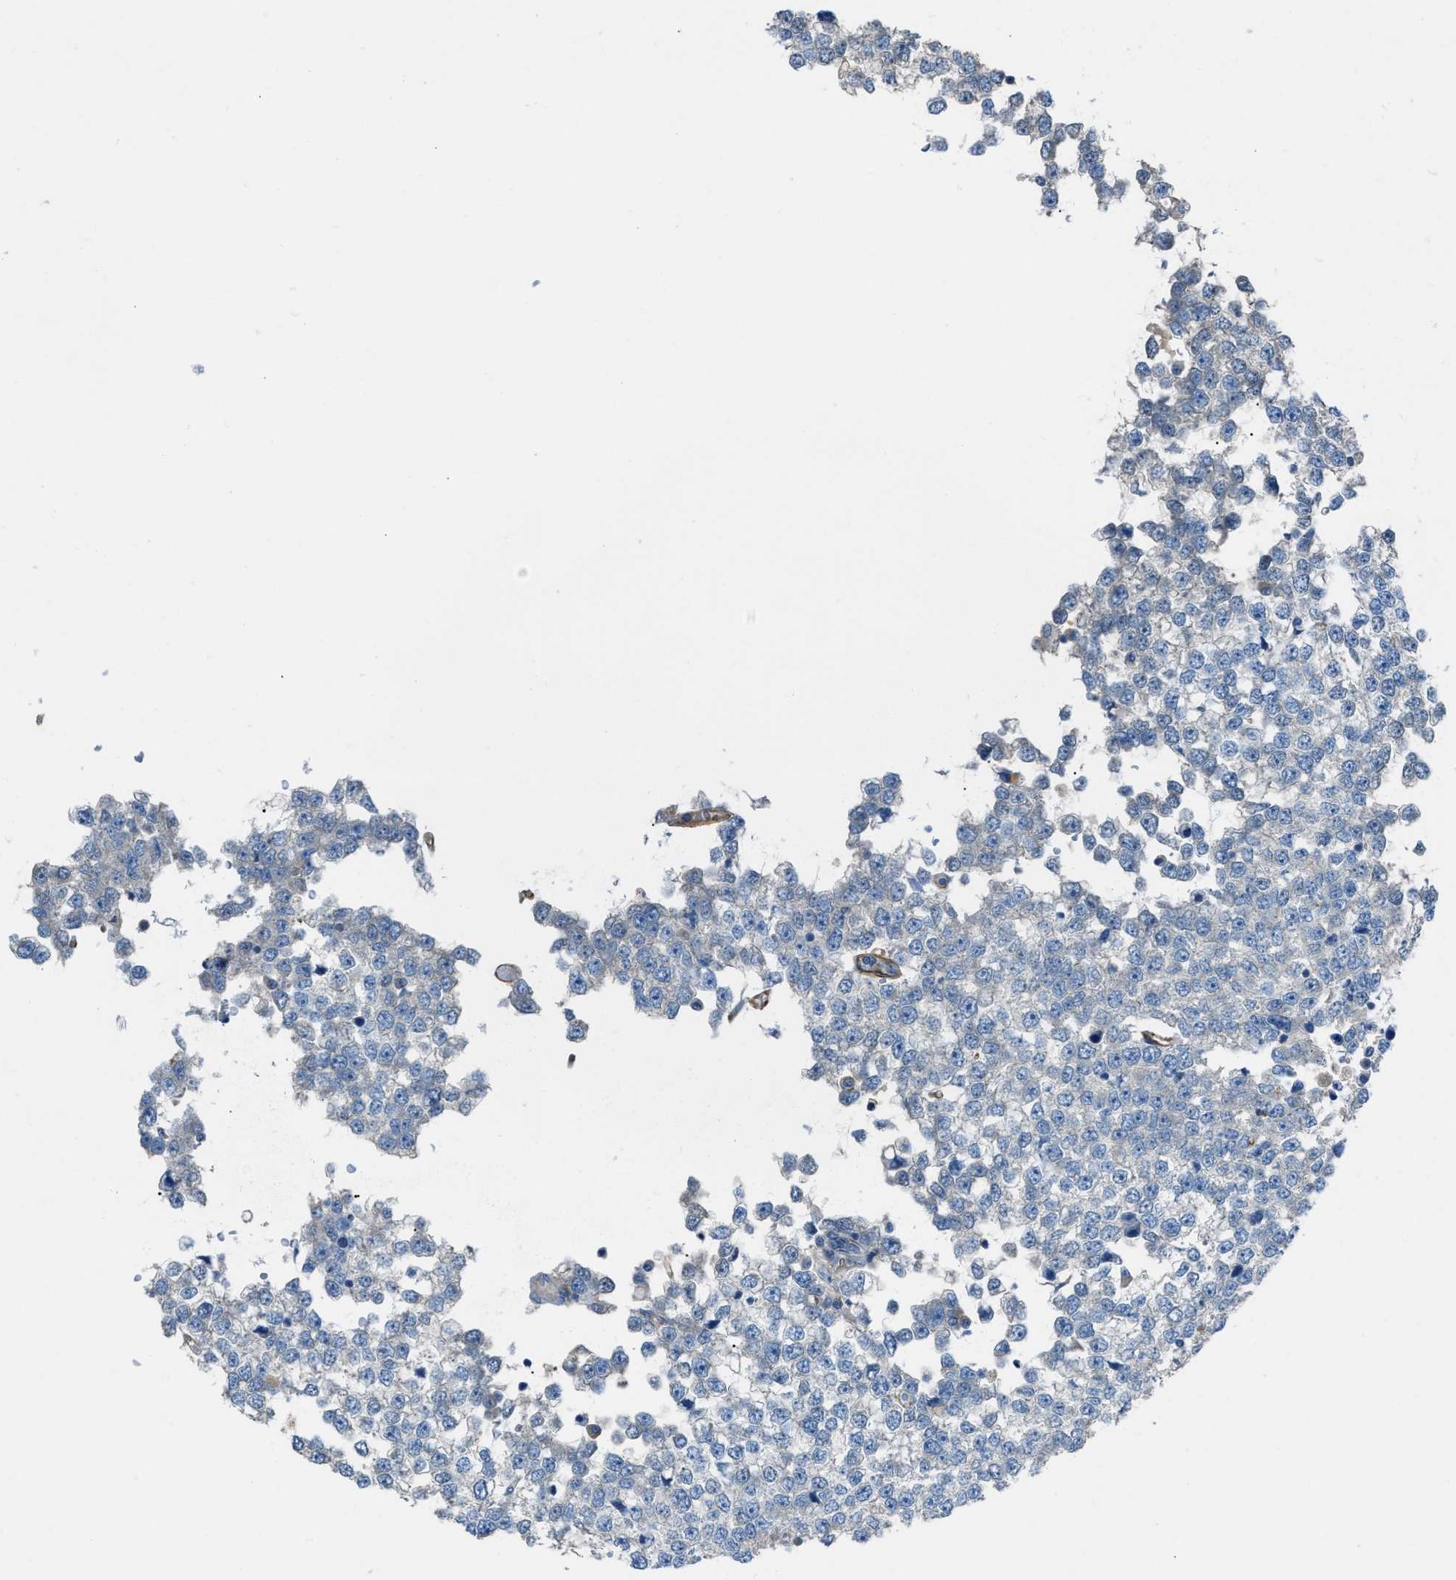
{"staining": {"intensity": "negative", "quantity": "none", "location": "none"}, "tissue": "testis cancer", "cell_type": "Tumor cells", "image_type": "cancer", "snomed": [{"axis": "morphology", "description": "Seminoma, NOS"}, {"axis": "topography", "description": "Testis"}], "caption": "Testis cancer (seminoma) was stained to show a protein in brown. There is no significant staining in tumor cells.", "gene": "SLC22A15", "patient": {"sex": "male", "age": 65}}